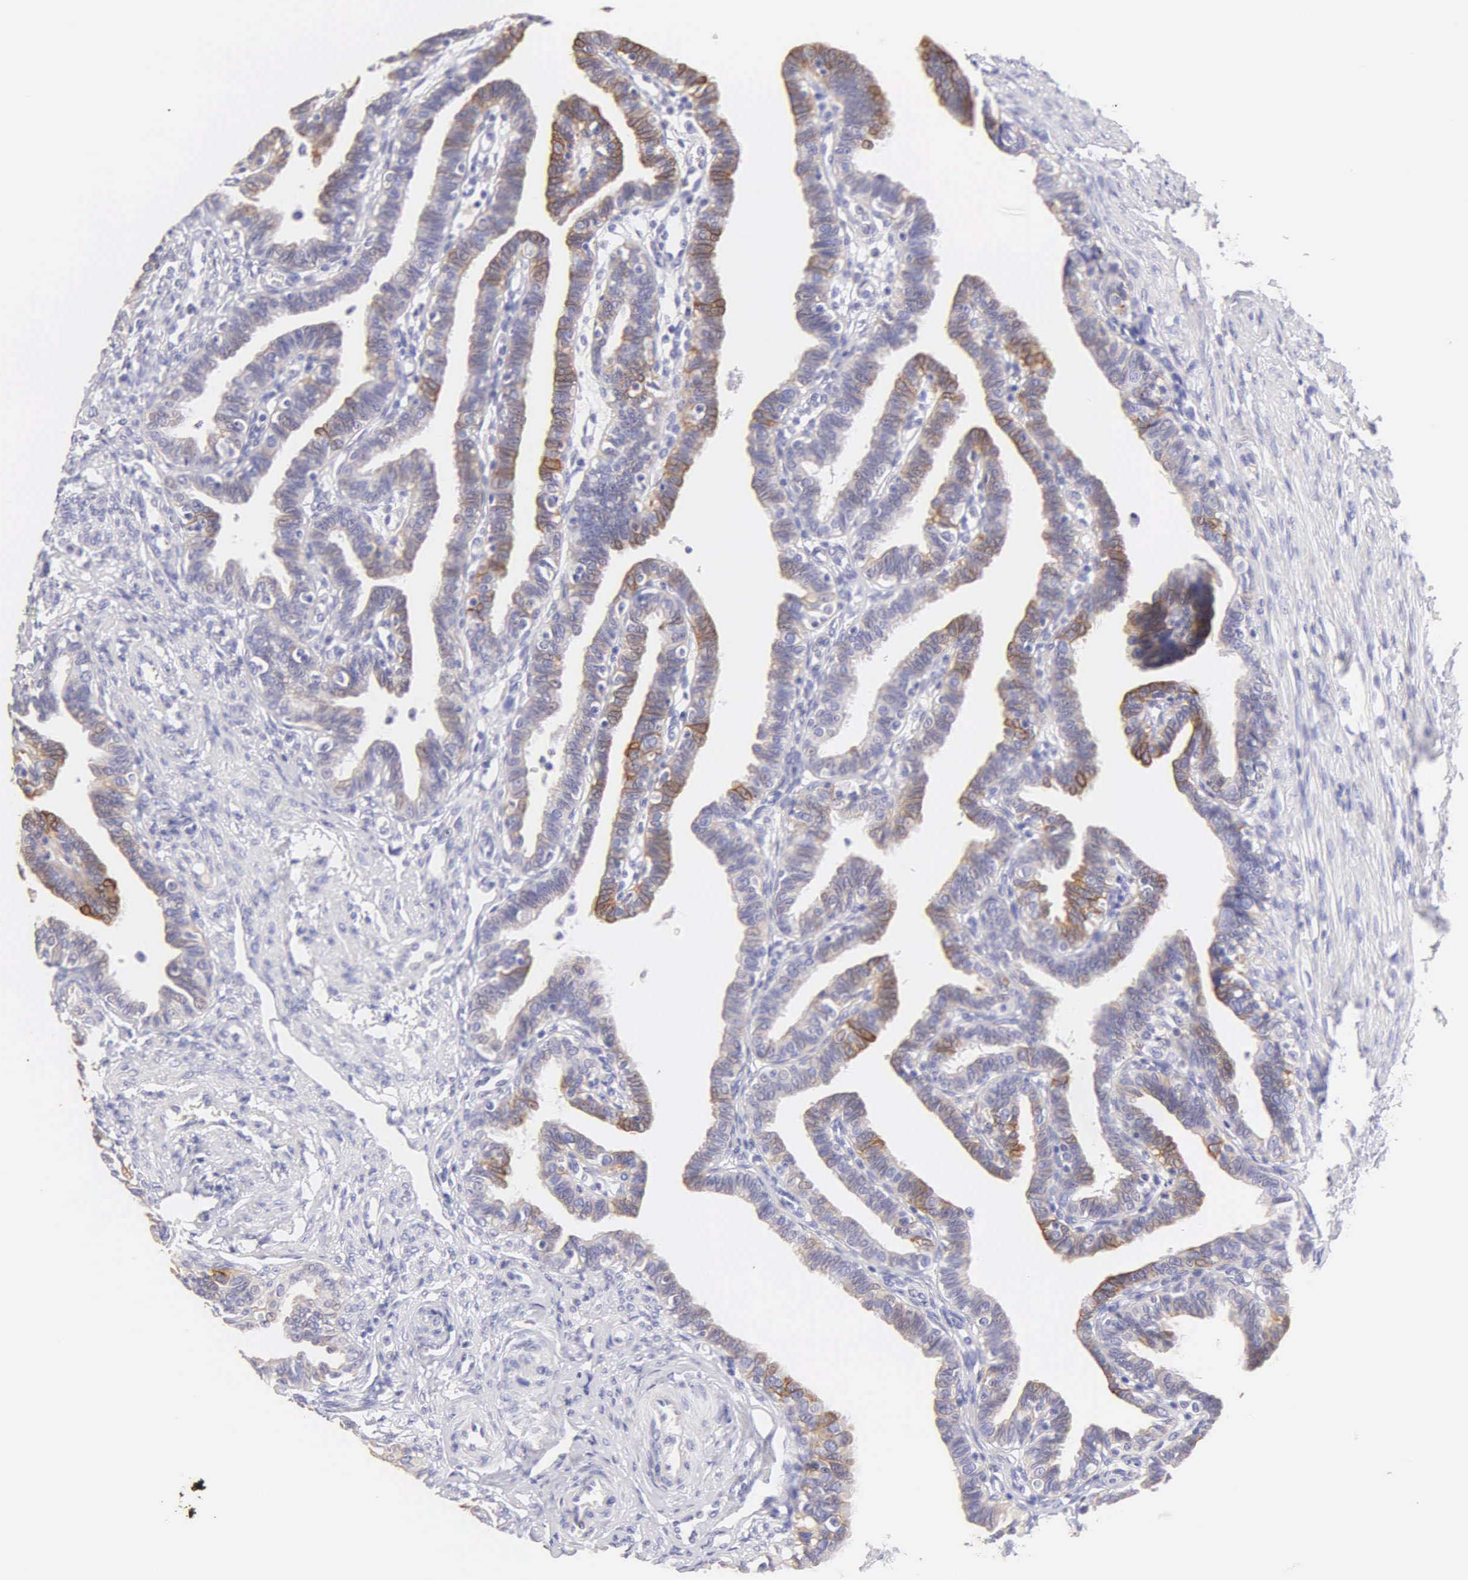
{"staining": {"intensity": "moderate", "quantity": "<25%", "location": "cytoplasmic/membranous"}, "tissue": "fallopian tube", "cell_type": "Glandular cells", "image_type": "normal", "snomed": [{"axis": "morphology", "description": "Normal tissue, NOS"}, {"axis": "topography", "description": "Fallopian tube"}], "caption": "Immunohistochemical staining of normal fallopian tube shows low levels of moderate cytoplasmic/membranous positivity in approximately <25% of glandular cells. The staining is performed using DAB brown chromogen to label protein expression. The nuclei are counter-stained blue using hematoxylin.", "gene": "KRT17", "patient": {"sex": "female", "age": 41}}